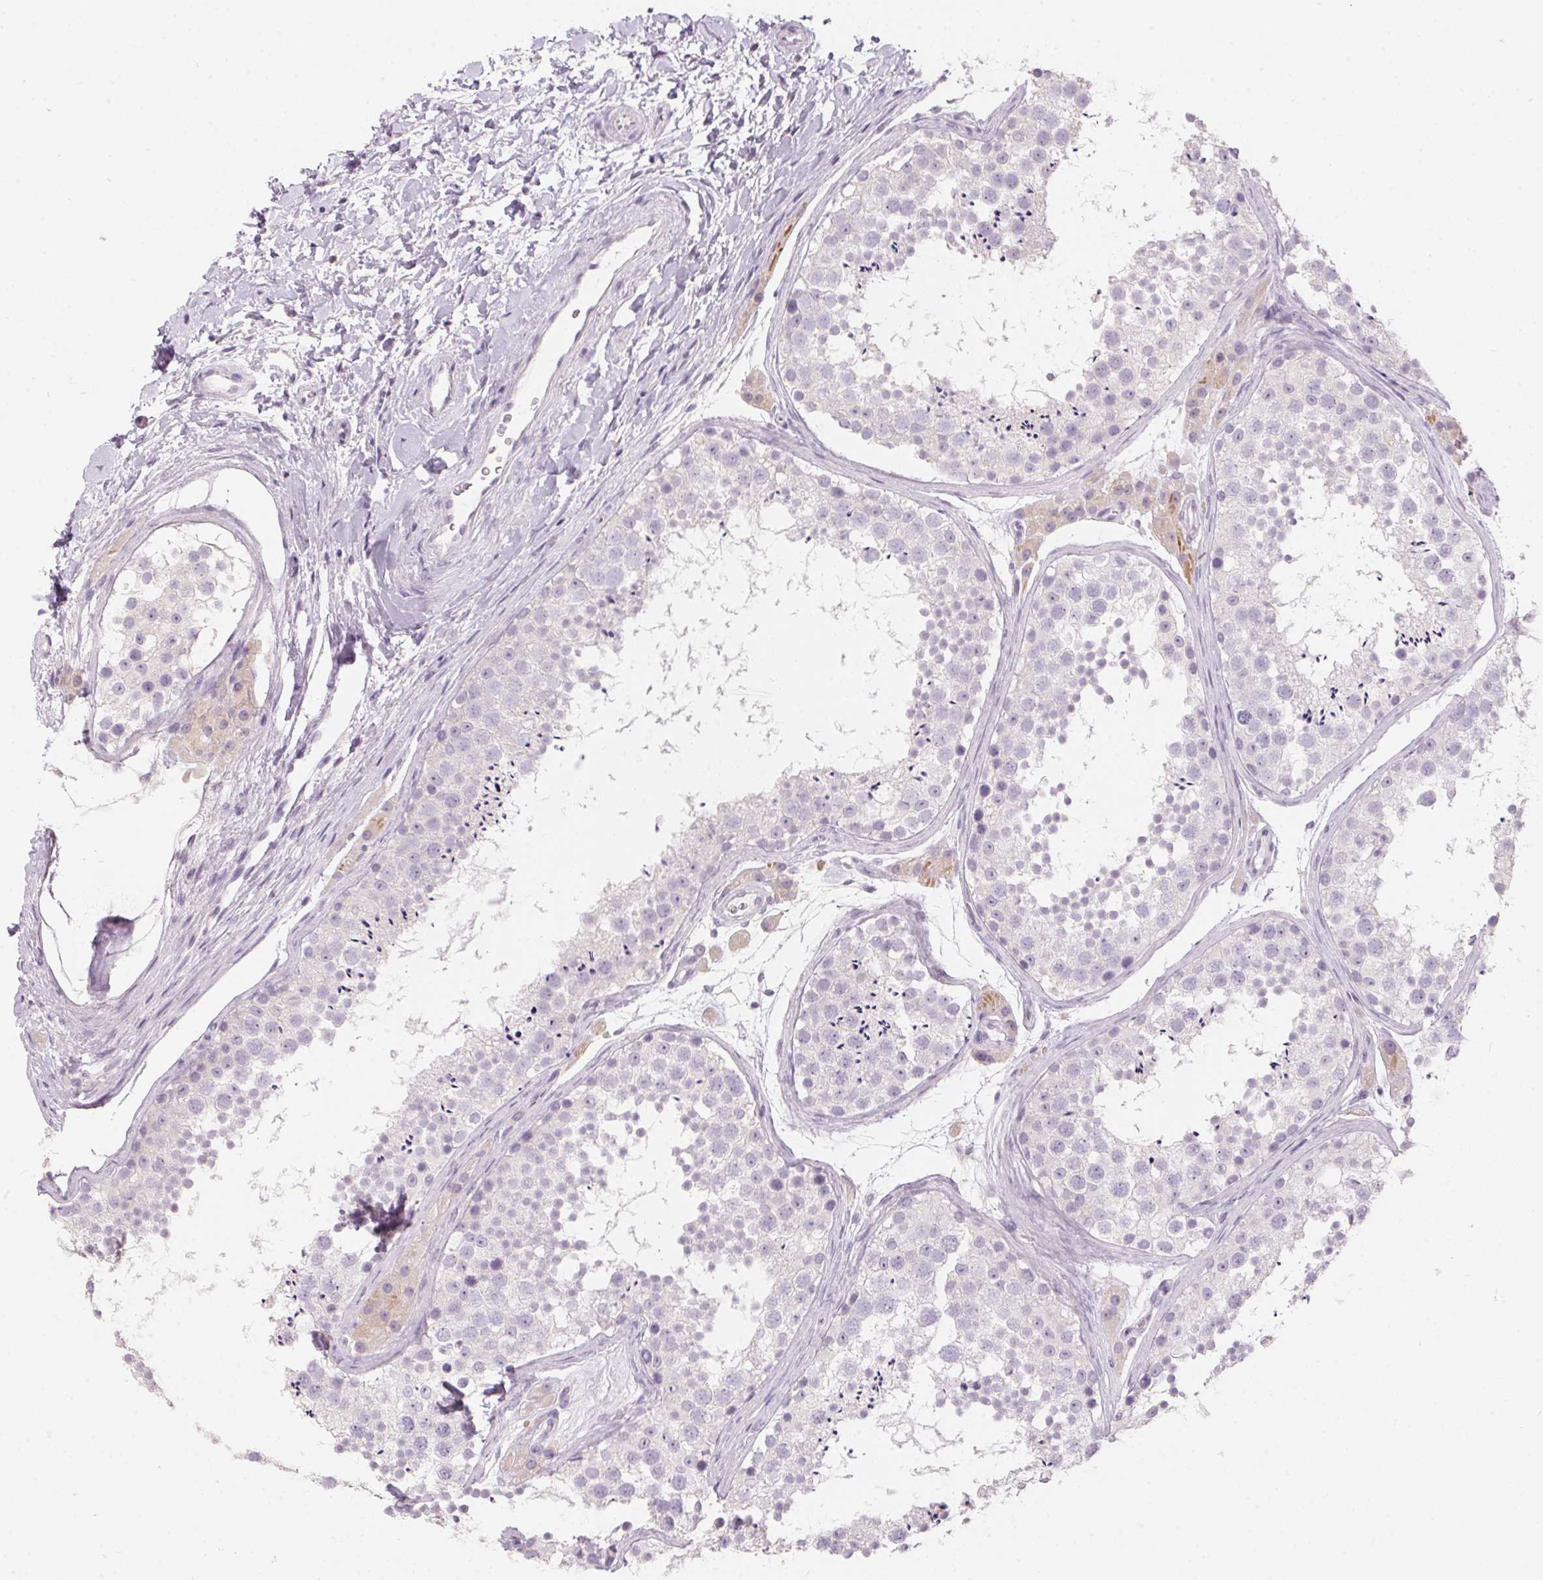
{"staining": {"intensity": "negative", "quantity": "none", "location": "none"}, "tissue": "testis", "cell_type": "Cells in seminiferous ducts", "image_type": "normal", "snomed": [{"axis": "morphology", "description": "Normal tissue, NOS"}, {"axis": "topography", "description": "Testis"}], "caption": "Immunohistochemistry of unremarkable human testis shows no staining in cells in seminiferous ducts. The staining was performed using DAB to visualize the protein expression in brown, while the nuclei were stained in blue with hematoxylin (Magnification: 20x).", "gene": "SERPINB1", "patient": {"sex": "male", "age": 41}}